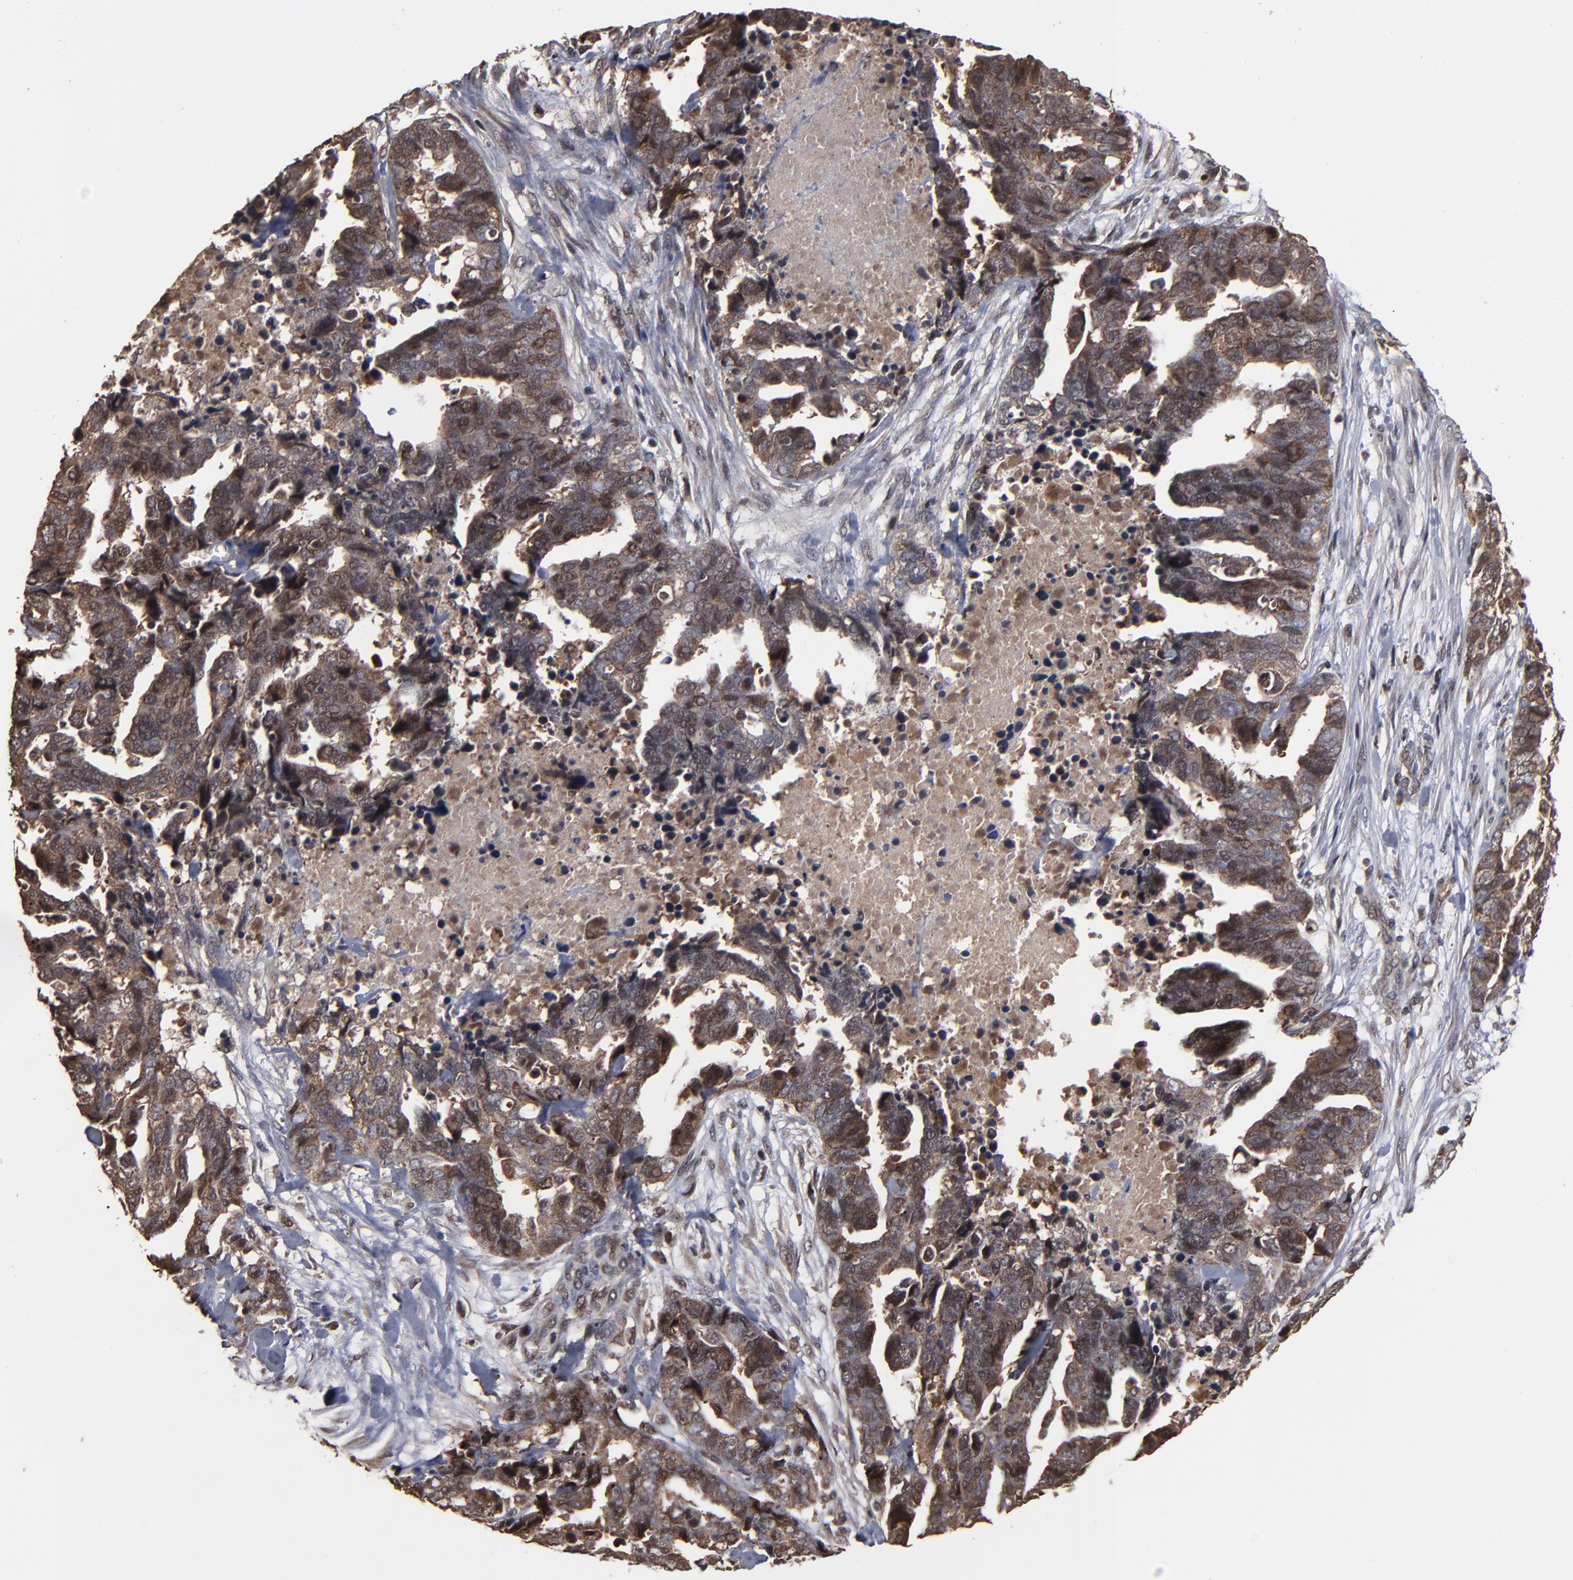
{"staining": {"intensity": "moderate", "quantity": ">75%", "location": "cytoplasmic/membranous,nuclear"}, "tissue": "ovarian cancer", "cell_type": "Tumor cells", "image_type": "cancer", "snomed": [{"axis": "morphology", "description": "Normal tissue, NOS"}, {"axis": "morphology", "description": "Cystadenocarcinoma, serous, NOS"}, {"axis": "topography", "description": "Fallopian tube"}, {"axis": "topography", "description": "Ovary"}], "caption": "Ovarian cancer stained with a protein marker shows moderate staining in tumor cells.", "gene": "NXF2B", "patient": {"sex": "female", "age": 56}}